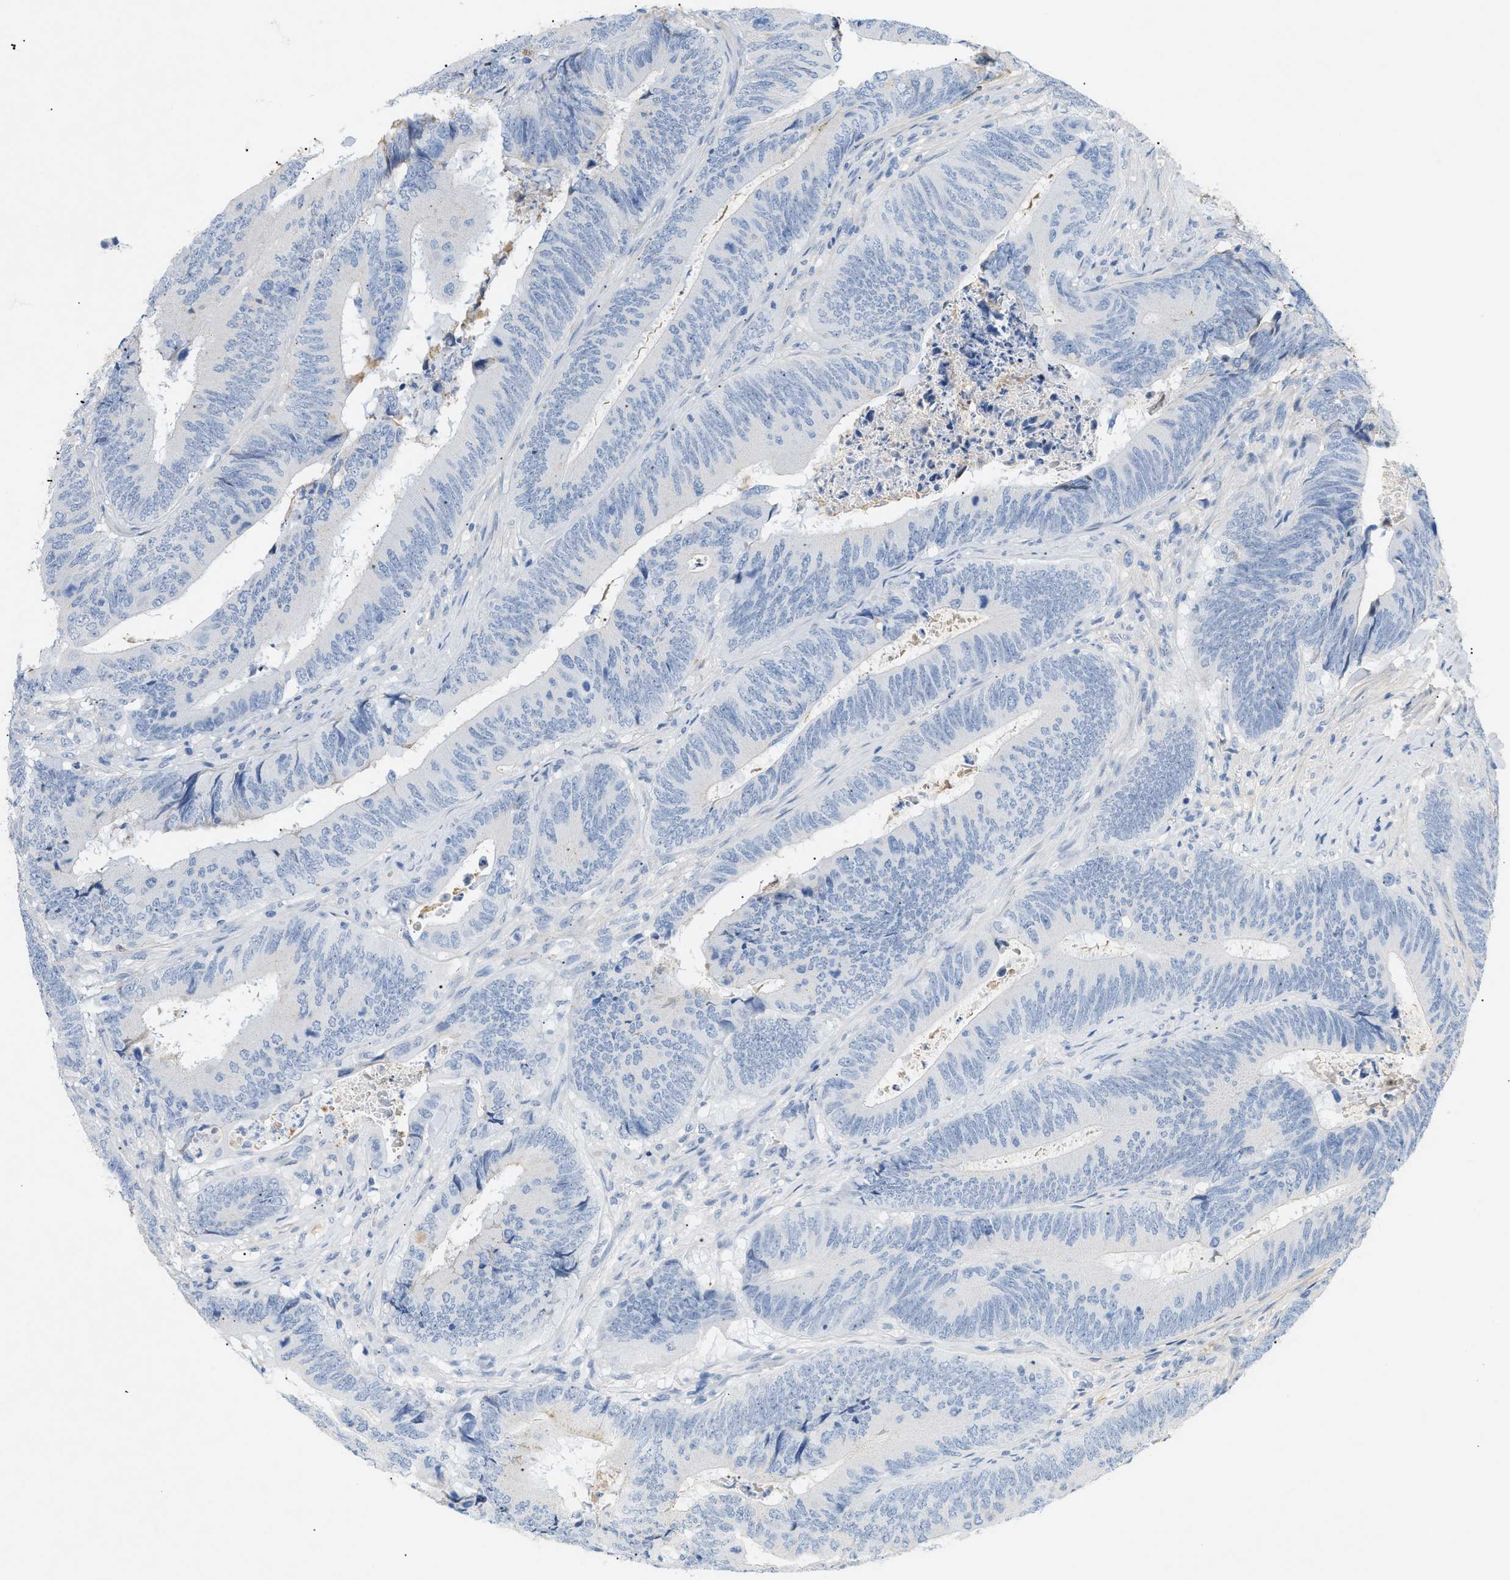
{"staining": {"intensity": "negative", "quantity": "none", "location": "none"}, "tissue": "colorectal cancer", "cell_type": "Tumor cells", "image_type": "cancer", "snomed": [{"axis": "morphology", "description": "Normal tissue, NOS"}, {"axis": "morphology", "description": "Adenocarcinoma, NOS"}, {"axis": "topography", "description": "Colon"}], "caption": "The photomicrograph exhibits no staining of tumor cells in colorectal cancer (adenocarcinoma).", "gene": "CFH", "patient": {"sex": "male", "age": 56}}